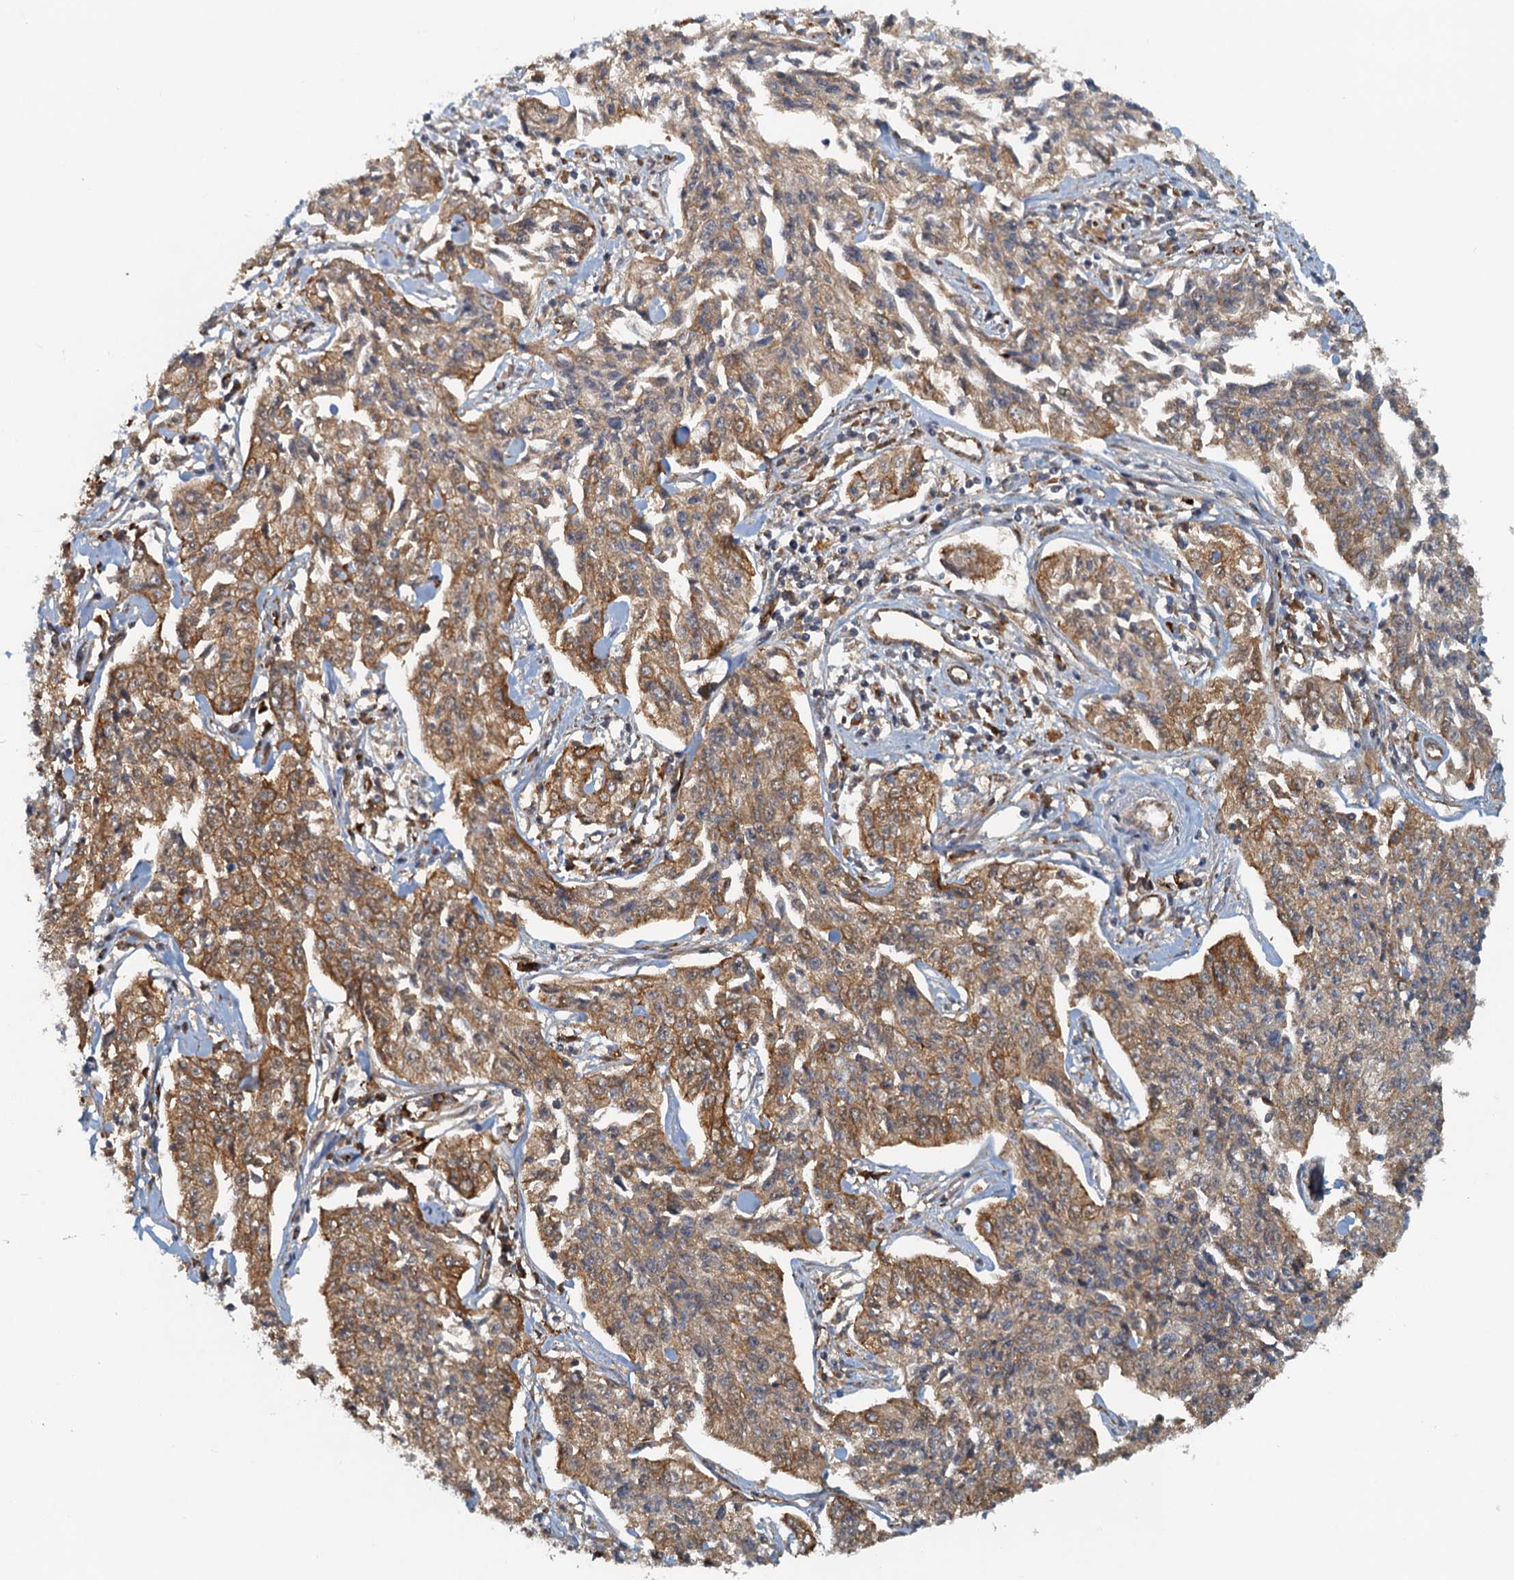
{"staining": {"intensity": "moderate", "quantity": ">75%", "location": "cytoplasmic/membranous"}, "tissue": "cervical cancer", "cell_type": "Tumor cells", "image_type": "cancer", "snomed": [{"axis": "morphology", "description": "Squamous cell carcinoma, NOS"}, {"axis": "topography", "description": "Cervix"}], "caption": "The immunohistochemical stain labels moderate cytoplasmic/membranous positivity in tumor cells of cervical squamous cell carcinoma tissue.", "gene": "NIPAL3", "patient": {"sex": "female", "age": 35}}